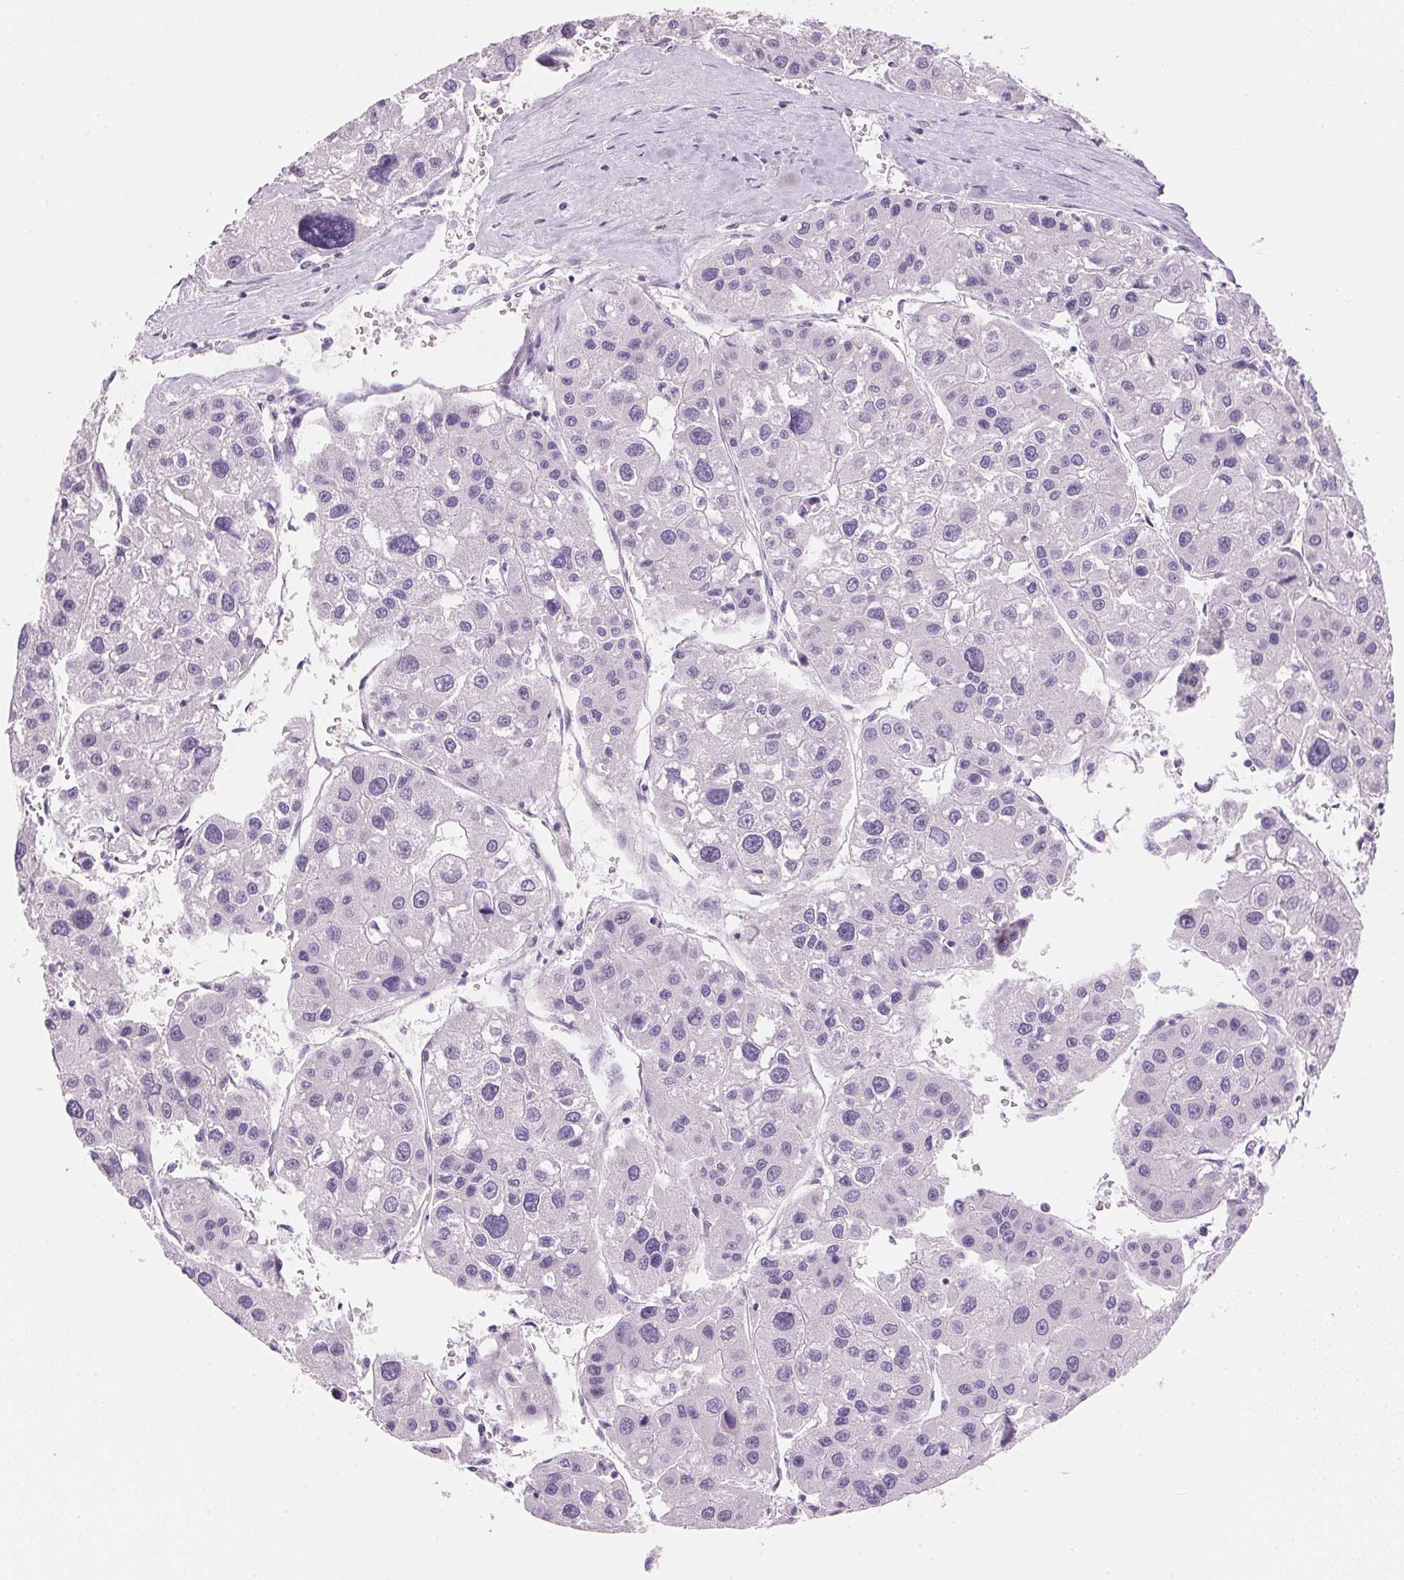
{"staining": {"intensity": "negative", "quantity": "none", "location": "none"}, "tissue": "liver cancer", "cell_type": "Tumor cells", "image_type": "cancer", "snomed": [{"axis": "morphology", "description": "Carcinoma, Hepatocellular, NOS"}, {"axis": "topography", "description": "Liver"}], "caption": "Histopathology image shows no significant protein expression in tumor cells of liver cancer (hepatocellular carcinoma).", "gene": "CYP11B1", "patient": {"sex": "male", "age": 73}}